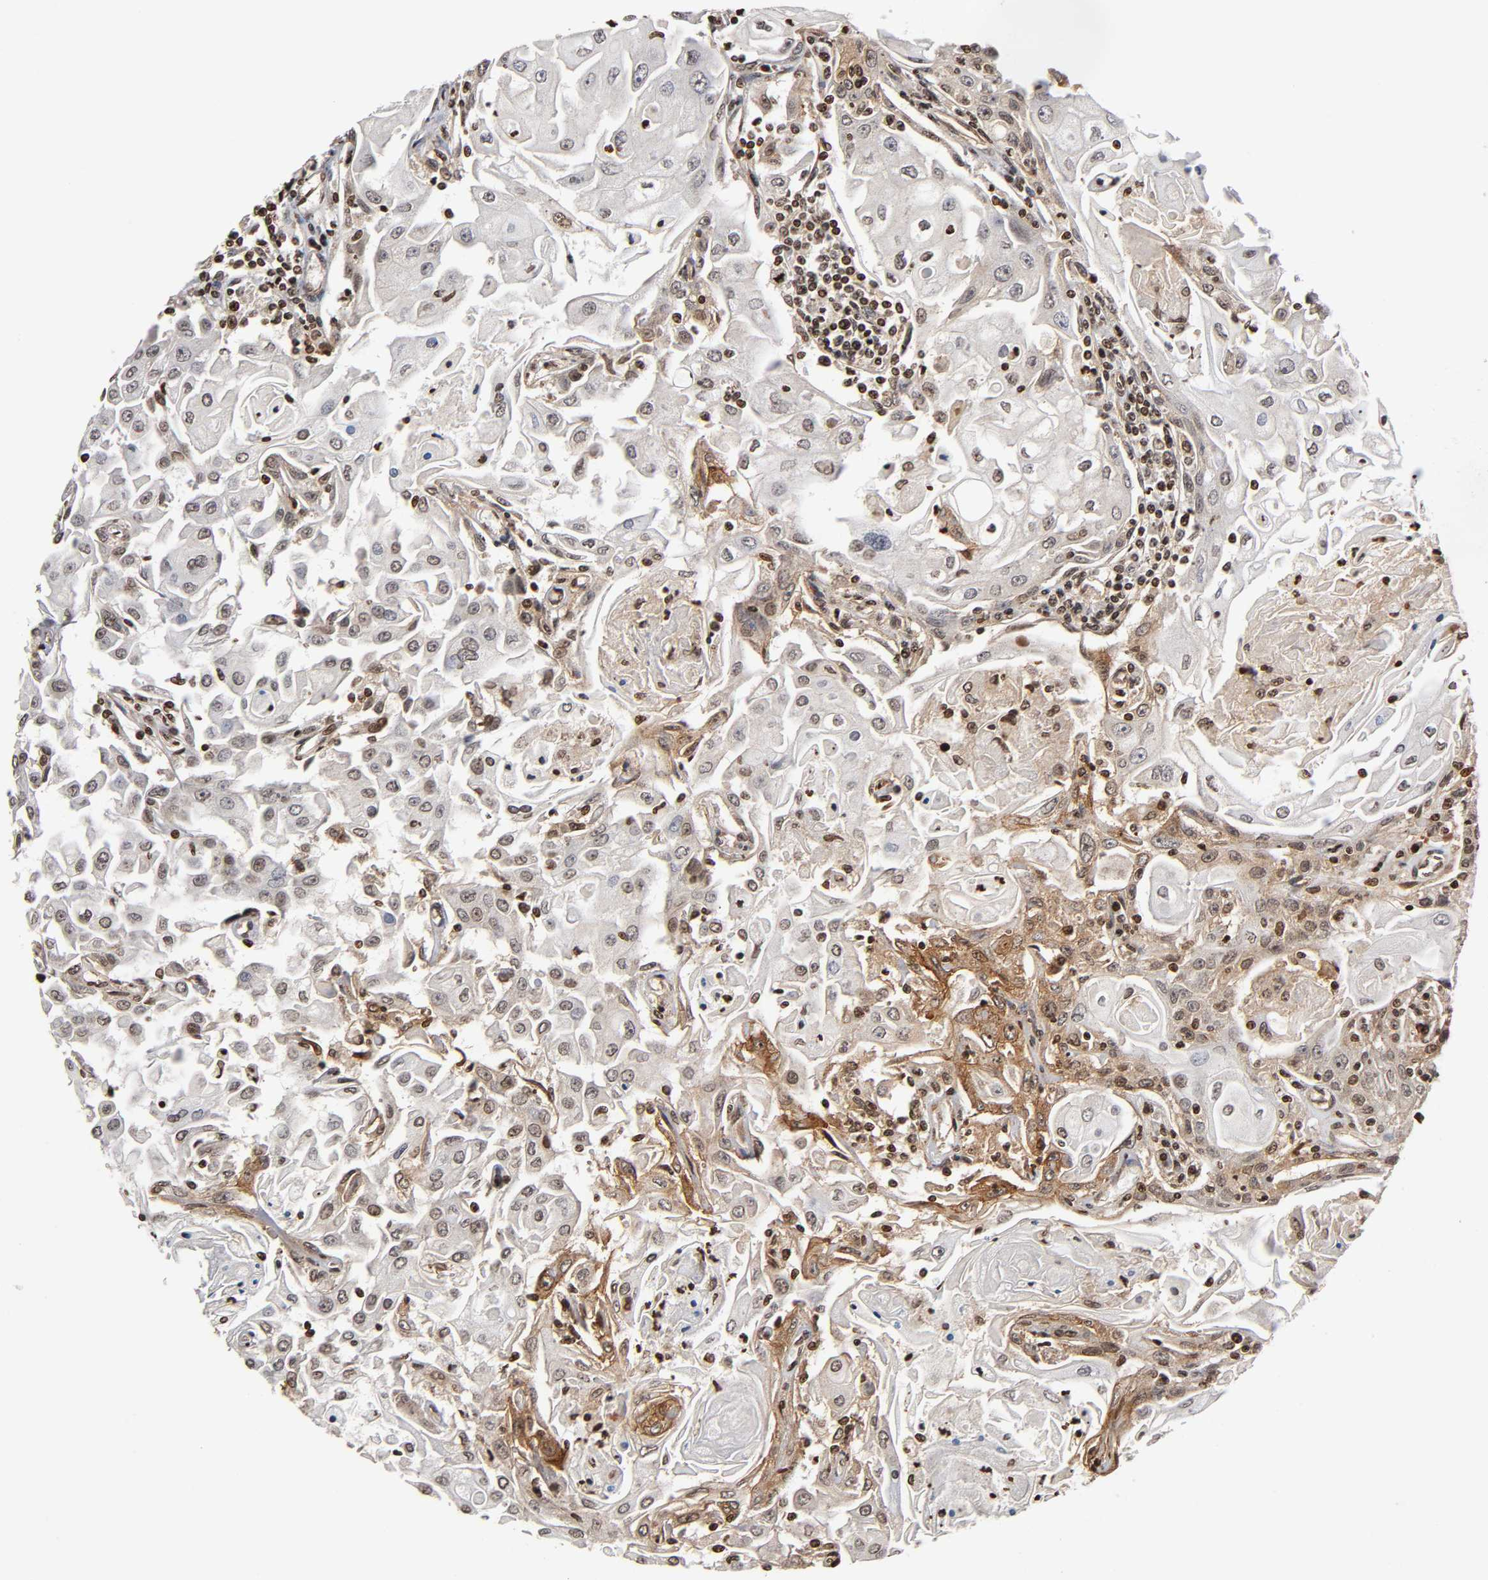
{"staining": {"intensity": "negative", "quantity": "none", "location": "none"}, "tissue": "head and neck cancer", "cell_type": "Tumor cells", "image_type": "cancer", "snomed": [{"axis": "morphology", "description": "Squamous cell carcinoma, NOS"}, {"axis": "topography", "description": "Oral tissue"}, {"axis": "topography", "description": "Head-Neck"}], "caption": "Tumor cells are negative for brown protein staining in head and neck squamous cell carcinoma.", "gene": "ITGAV", "patient": {"sex": "female", "age": 76}}